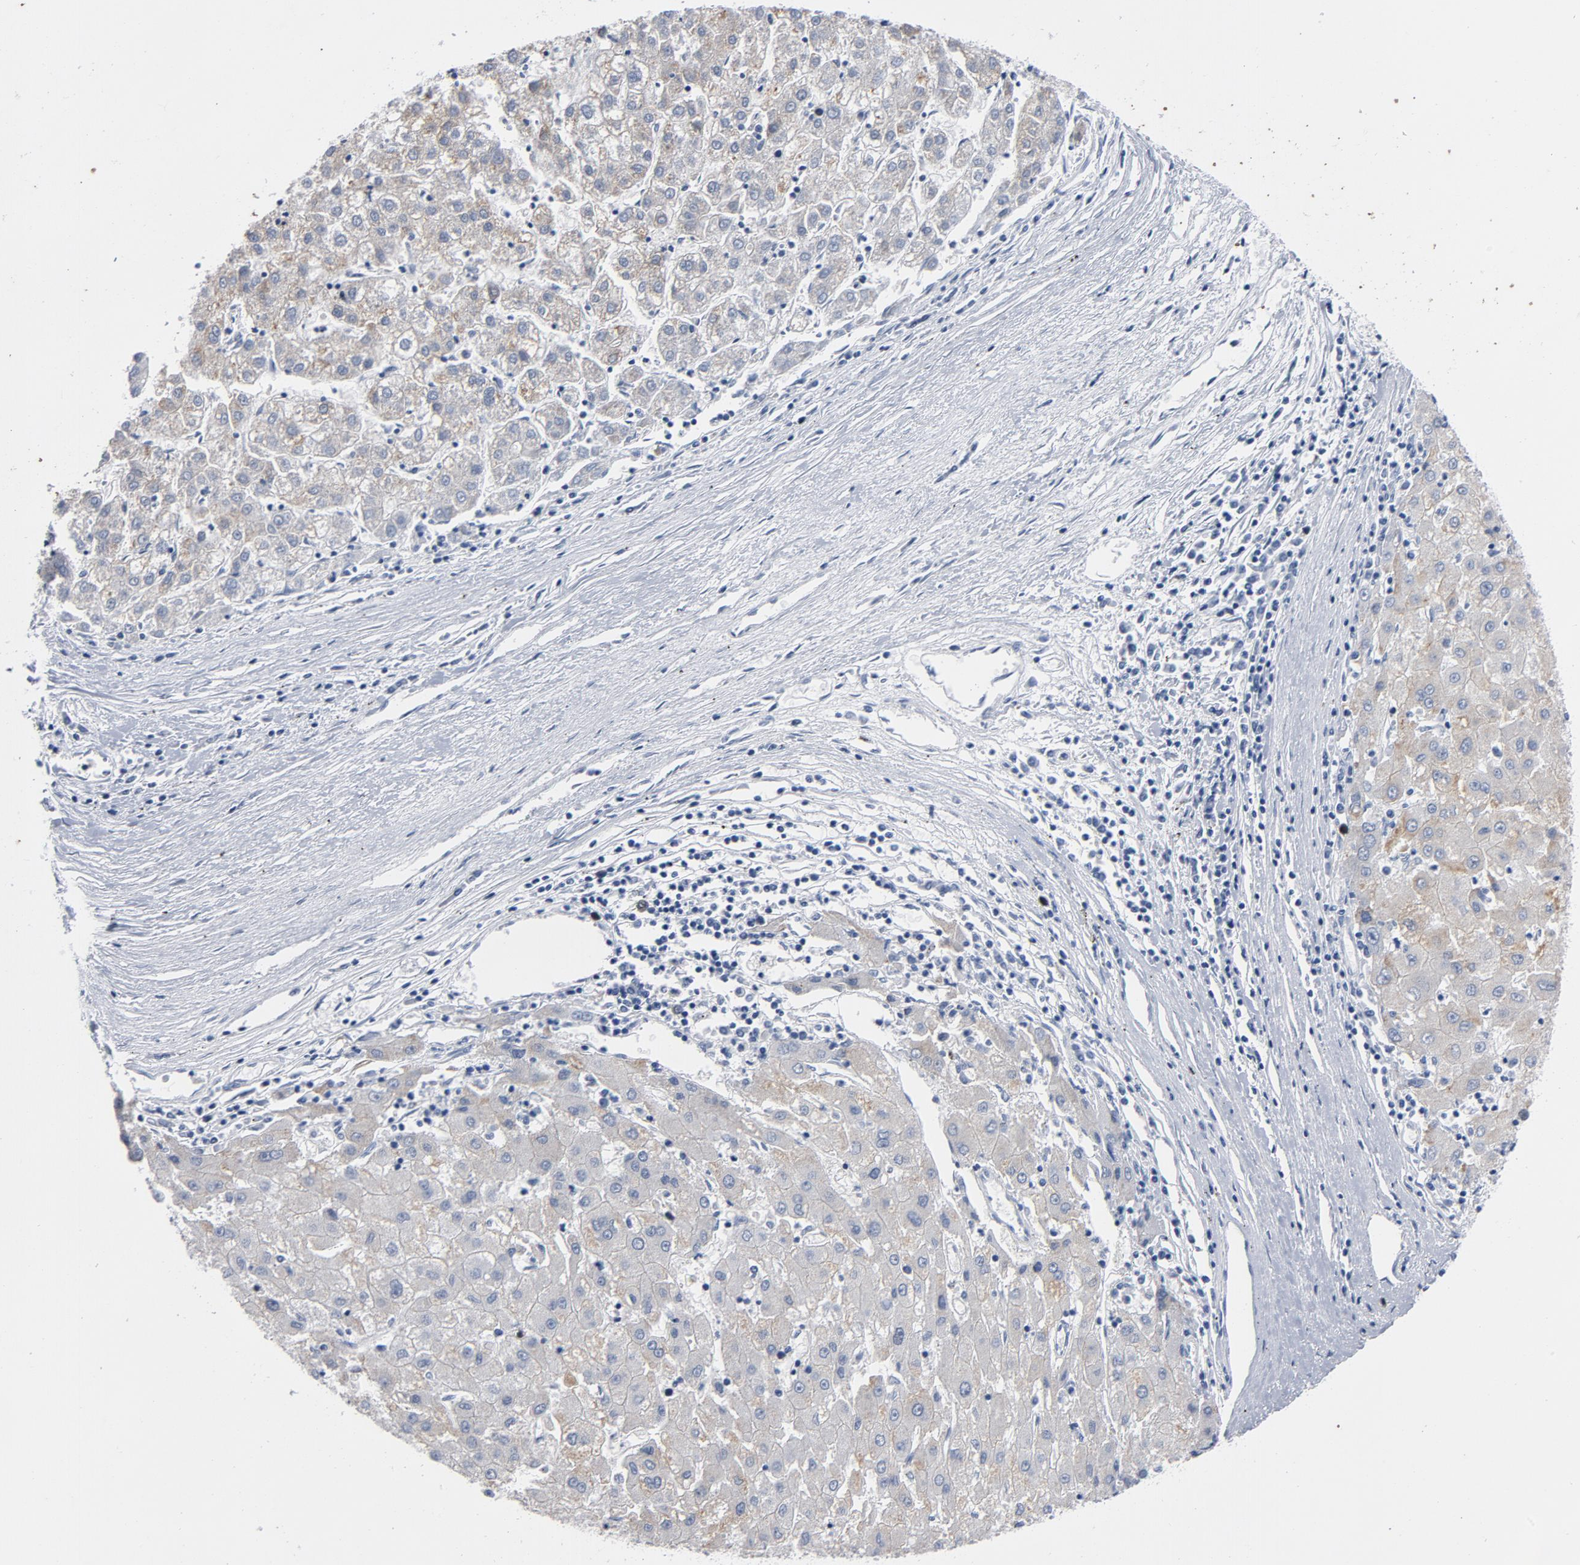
{"staining": {"intensity": "weak", "quantity": ">75%", "location": "cytoplasmic/membranous"}, "tissue": "liver cancer", "cell_type": "Tumor cells", "image_type": "cancer", "snomed": [{"axis": "morphology", "description": "Carcinoma, Hepatocellular, NOS"}, {"axis": "topography", "description": "Liver"}], "caption": "Weak cytoplasmic/membranous staining for a protein is appreciated in approximately >75% of tumor cells of hepatocellular carcinoma (liver) using immunohistochemistry (IHC).", "gene": "CDC20", "patient": {"sex": "male", "age": 72}}